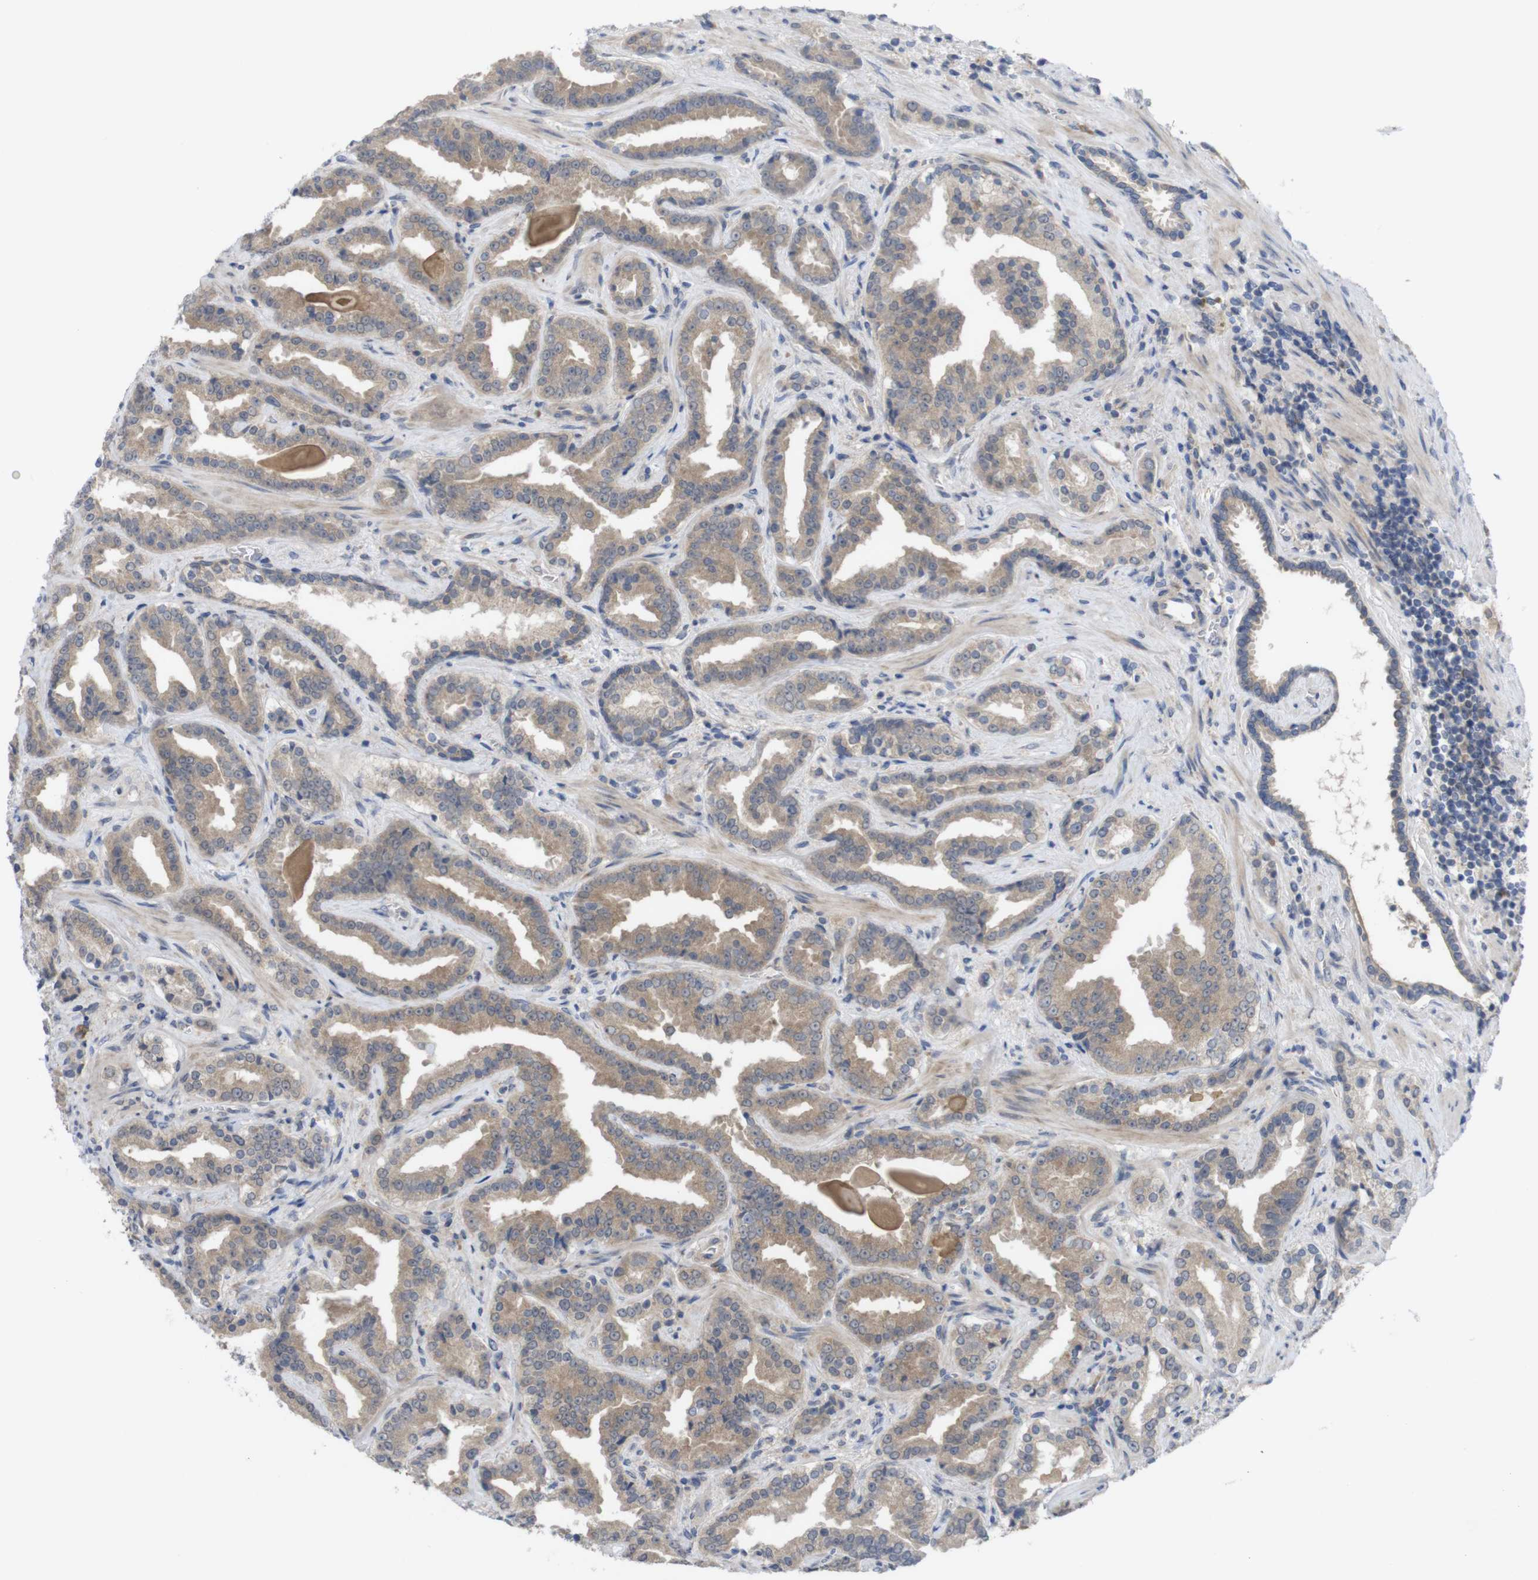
{"staining": {"intensity": "moderate", "quantity": ">75%", "location": "cytoplasmic/membranous"}, "tissue": "prostate cancer", "cell_type": "Tumor cells", "image_type": "cancer", "snomed": [{"axis": "morphology", "description": "Adenocarcinoma, Low grade"}, {"axis": "topography", "description": "Prostate"}], "caption": "IHC micrograph of prostate adenocarcinoma (low-grade) stained for a protein (brown), which displays medium levels of moderate cytoplasmic/membranous expression in approximately >75% of tumor cells.", "gene": "BCAR3", "patient": {"sex": "male", "age": 60}}